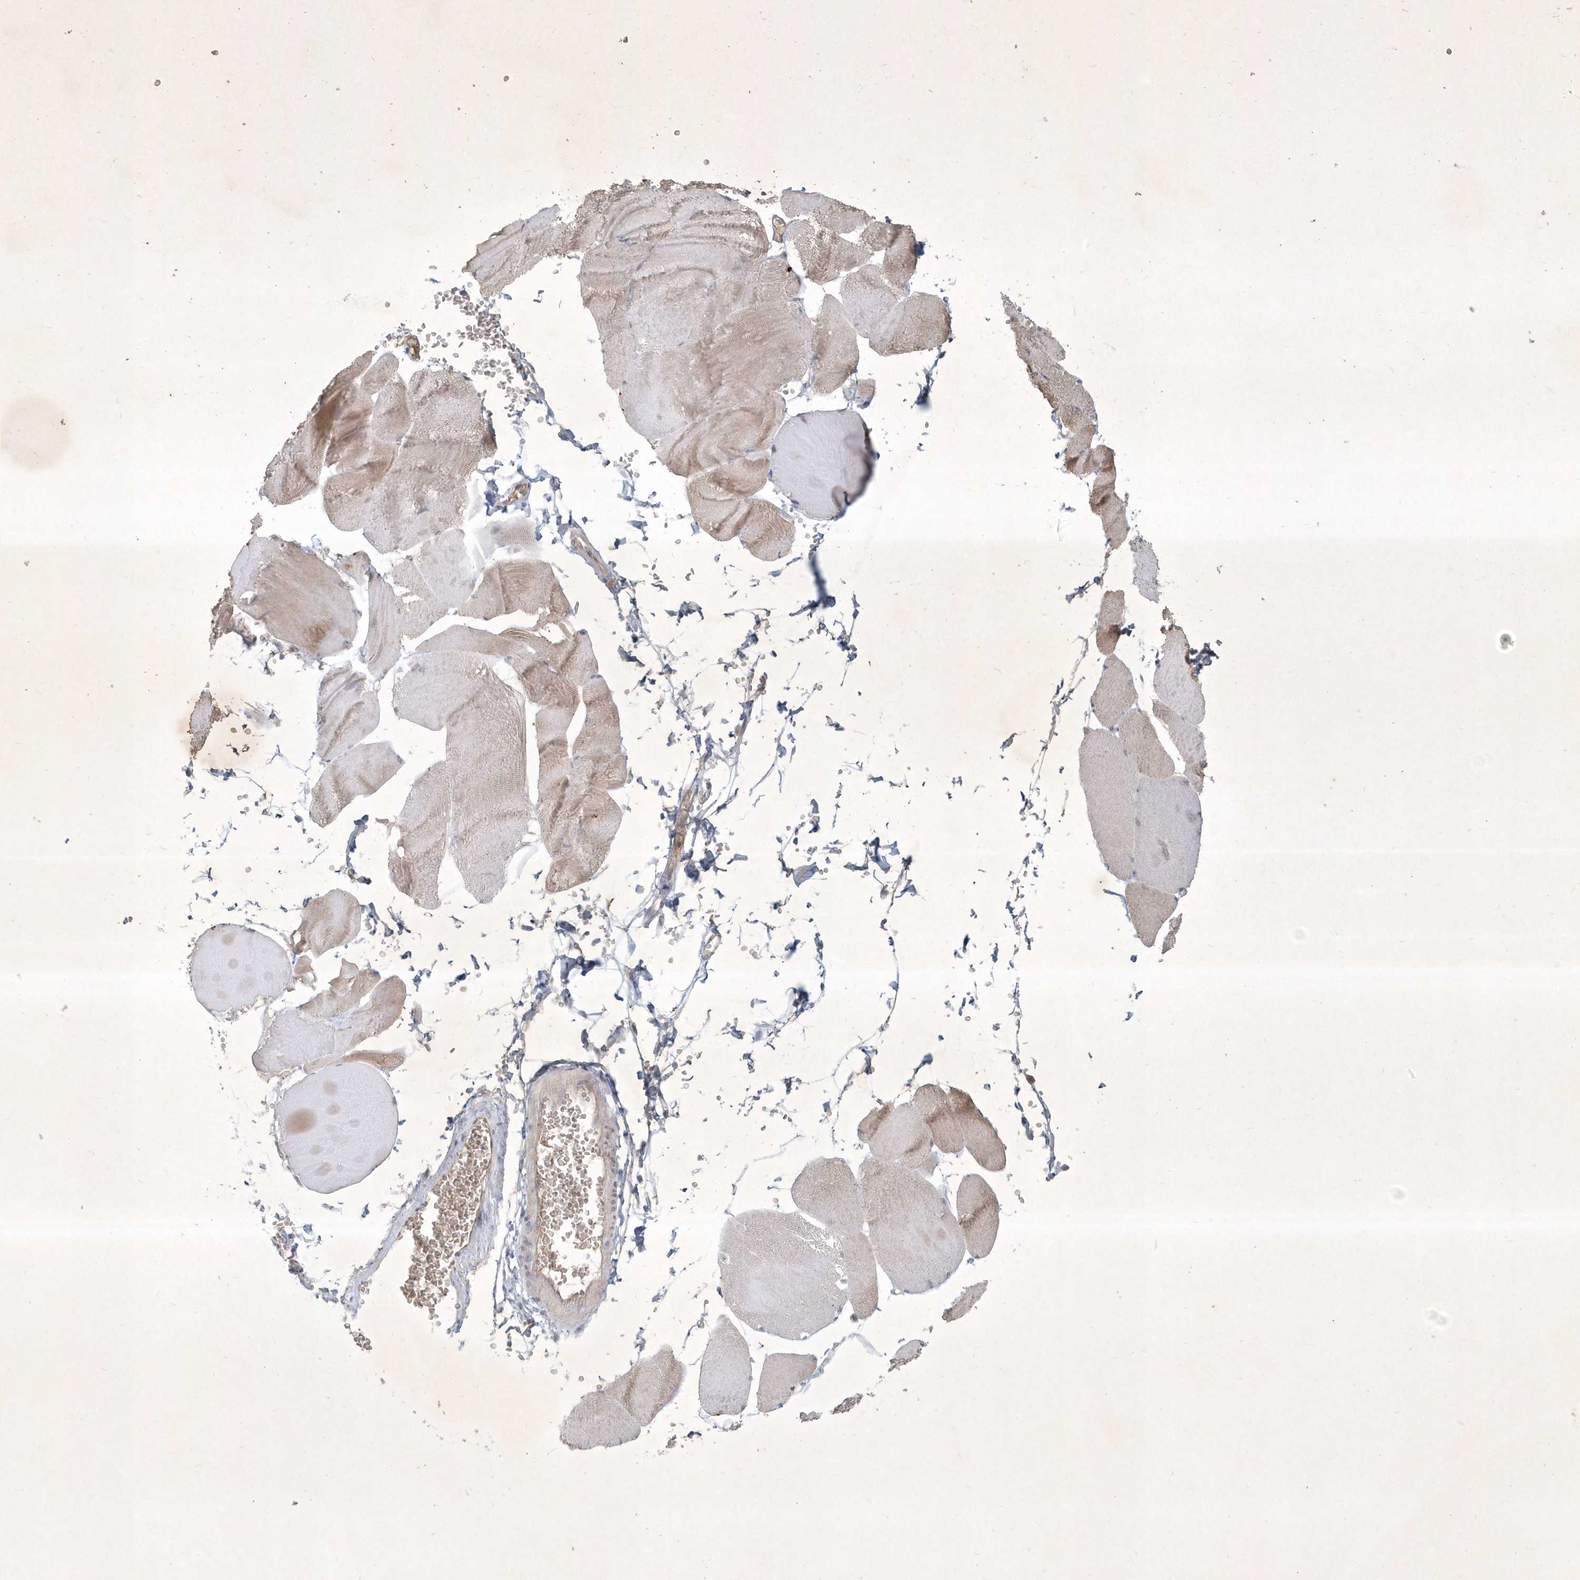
{"staining": {"intensity": "weak", "quantity": "<25%", "location": "cytoplasmic/membranous"}, "tissue": "skeletal muscle", "cell_type": "Myocytes", "image_type": "normal", "snomed": [{"axis": "morphology", "description": "Normal tissue, NOS"}, {"axis": "morphology", "description": "Basal cell carcinoma"}, {"axis": "topography", "description": "Skeletal muscle"}], "caption": "Myocytes are negative for protein expression in unremarkable human skeletal muscle.", "gene": "BOD1L2", "patient": {"sex": "female", "age": 64}}